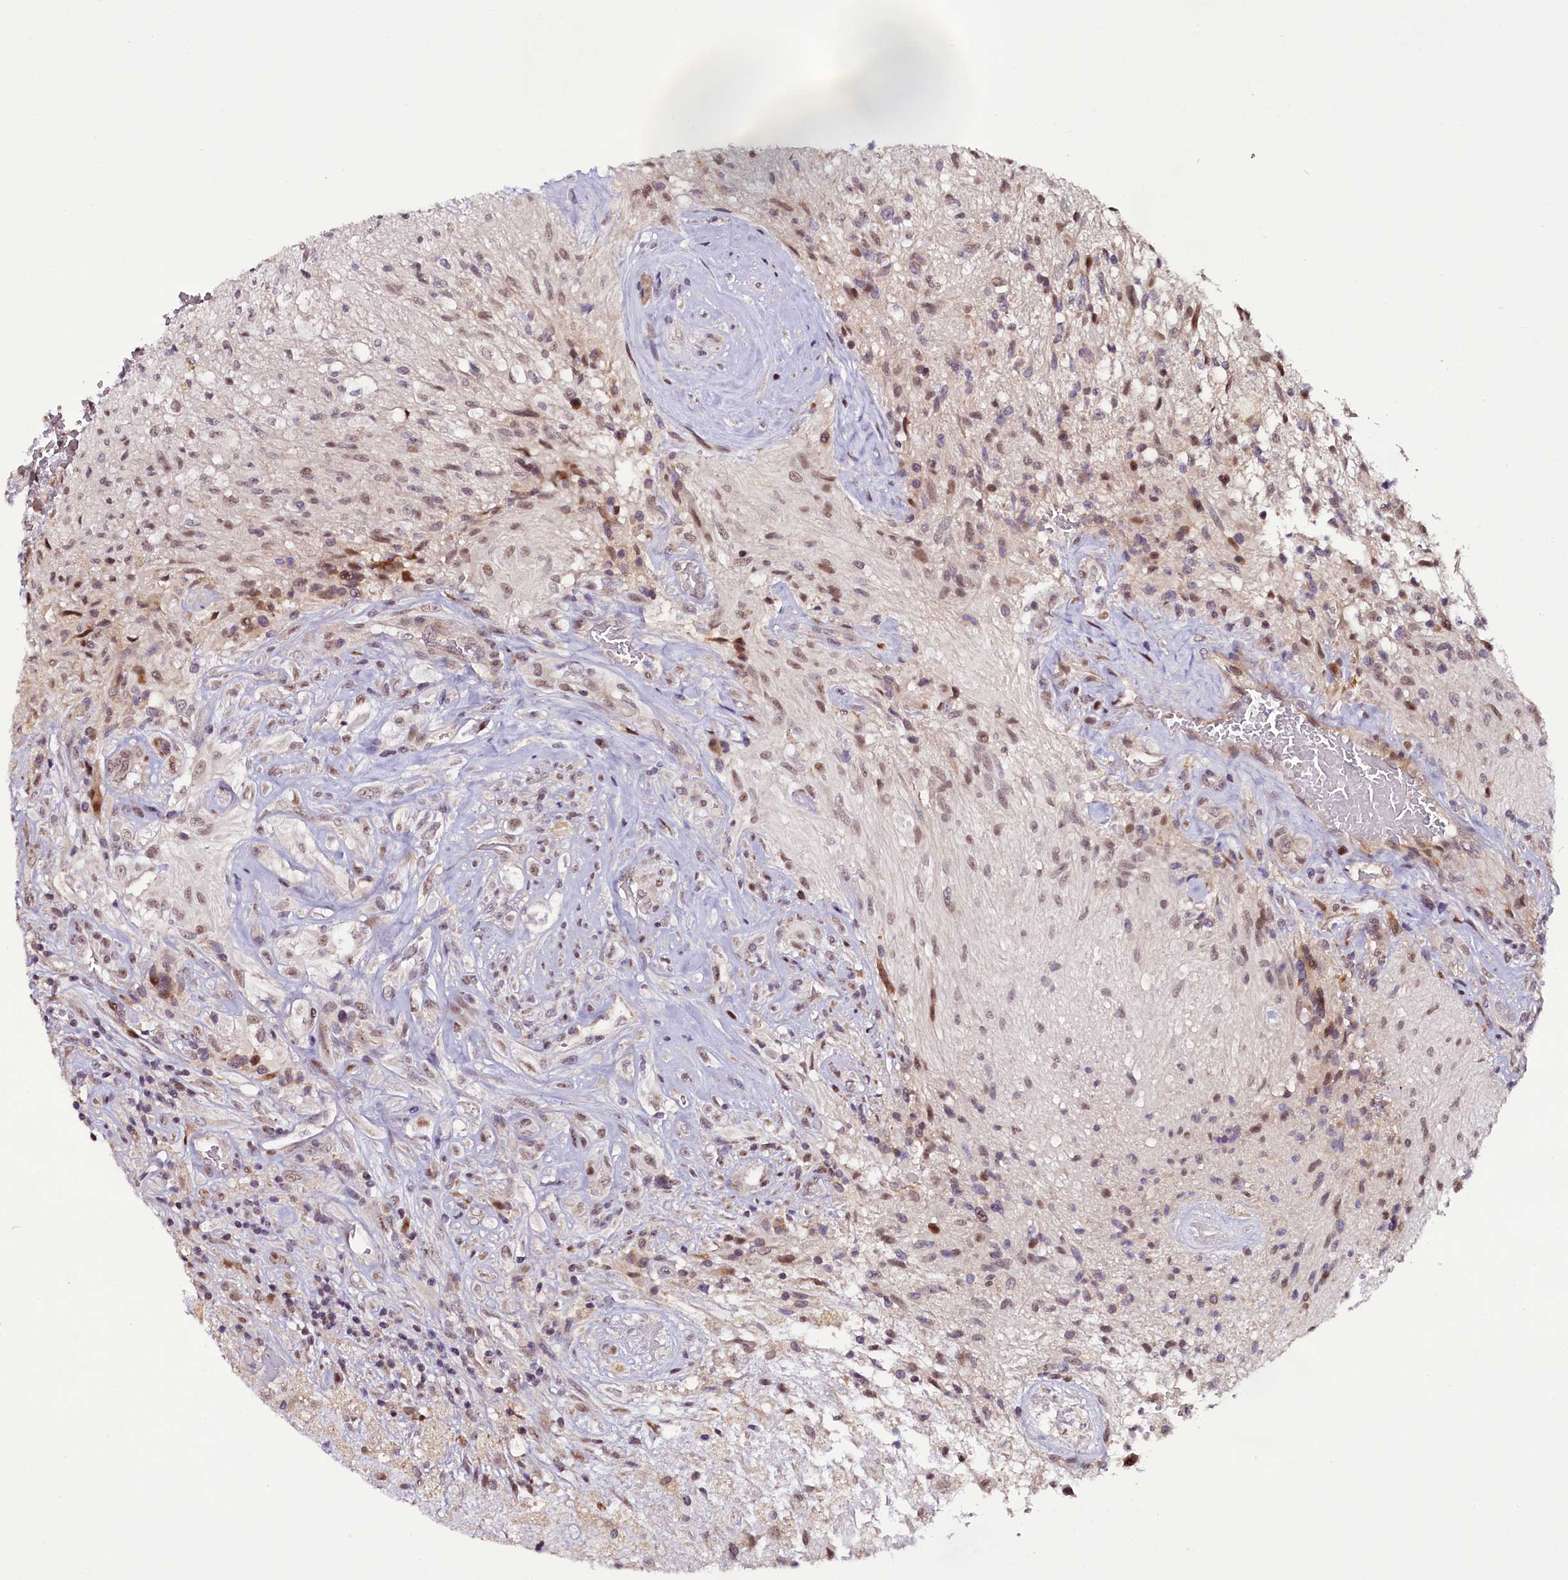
{"staining": {"intensity": "weak", "quantity": "25%-75%", "location": "nuclear"}, "tissue": "glioma", "cell_type": "Tumor cells", "image_type": "cancer", "snomed": [{"axis": "morphology", "description": "Glioma, malignant, High grade"}, {"axis": "topography", "description": "Brain"}], "caption": "Weak nuclear staining is identified in about 25%-75% of tumor cells in glioma.", "gene": "RPUSD2", "patient": {"sex": "male", "age": 56}}